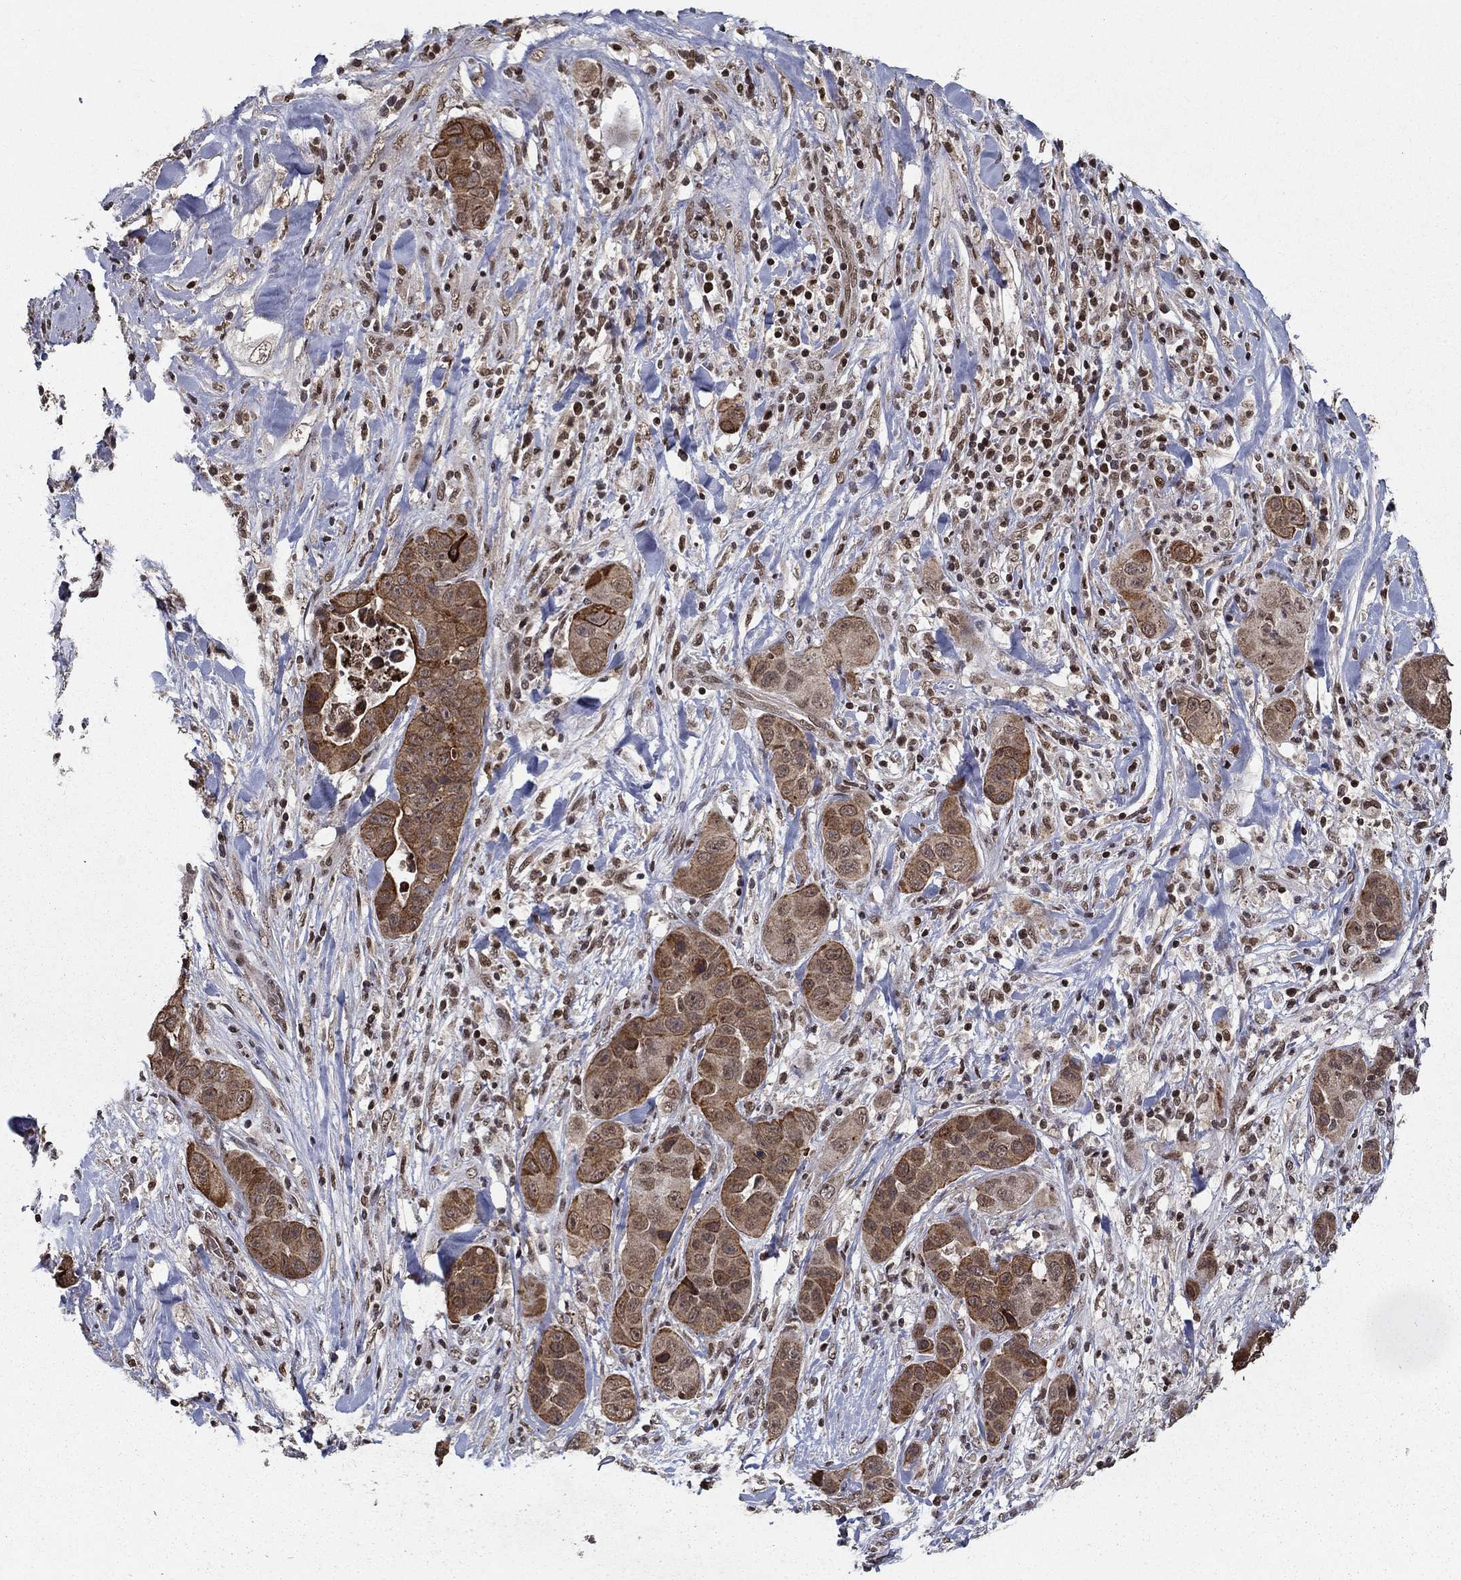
{"staining": {"intensity": "moderate", "quantity": ">75%", "location": "cytoplasmic/membranous"}, "tissue": "liver cancer", "cell_type": "Tumor cells", "image_type": "cancer", "snomed": [{"axis": "morphology", "description": "Cholangiocarcinoma"}, {"axis": "topography", "description": "Liver"}], "caption": "IHC image of neoplastic tissue: human liver cancer stained using IHC demonstrates medium levels of moderate protein expression localized specifically in the cytoplasmic/membranous of tumor cells, appearing as a cytoplasmic/membranous brown color.", "gene": "CDCA7L", "patient": {"sex": "female", "age": 52}}